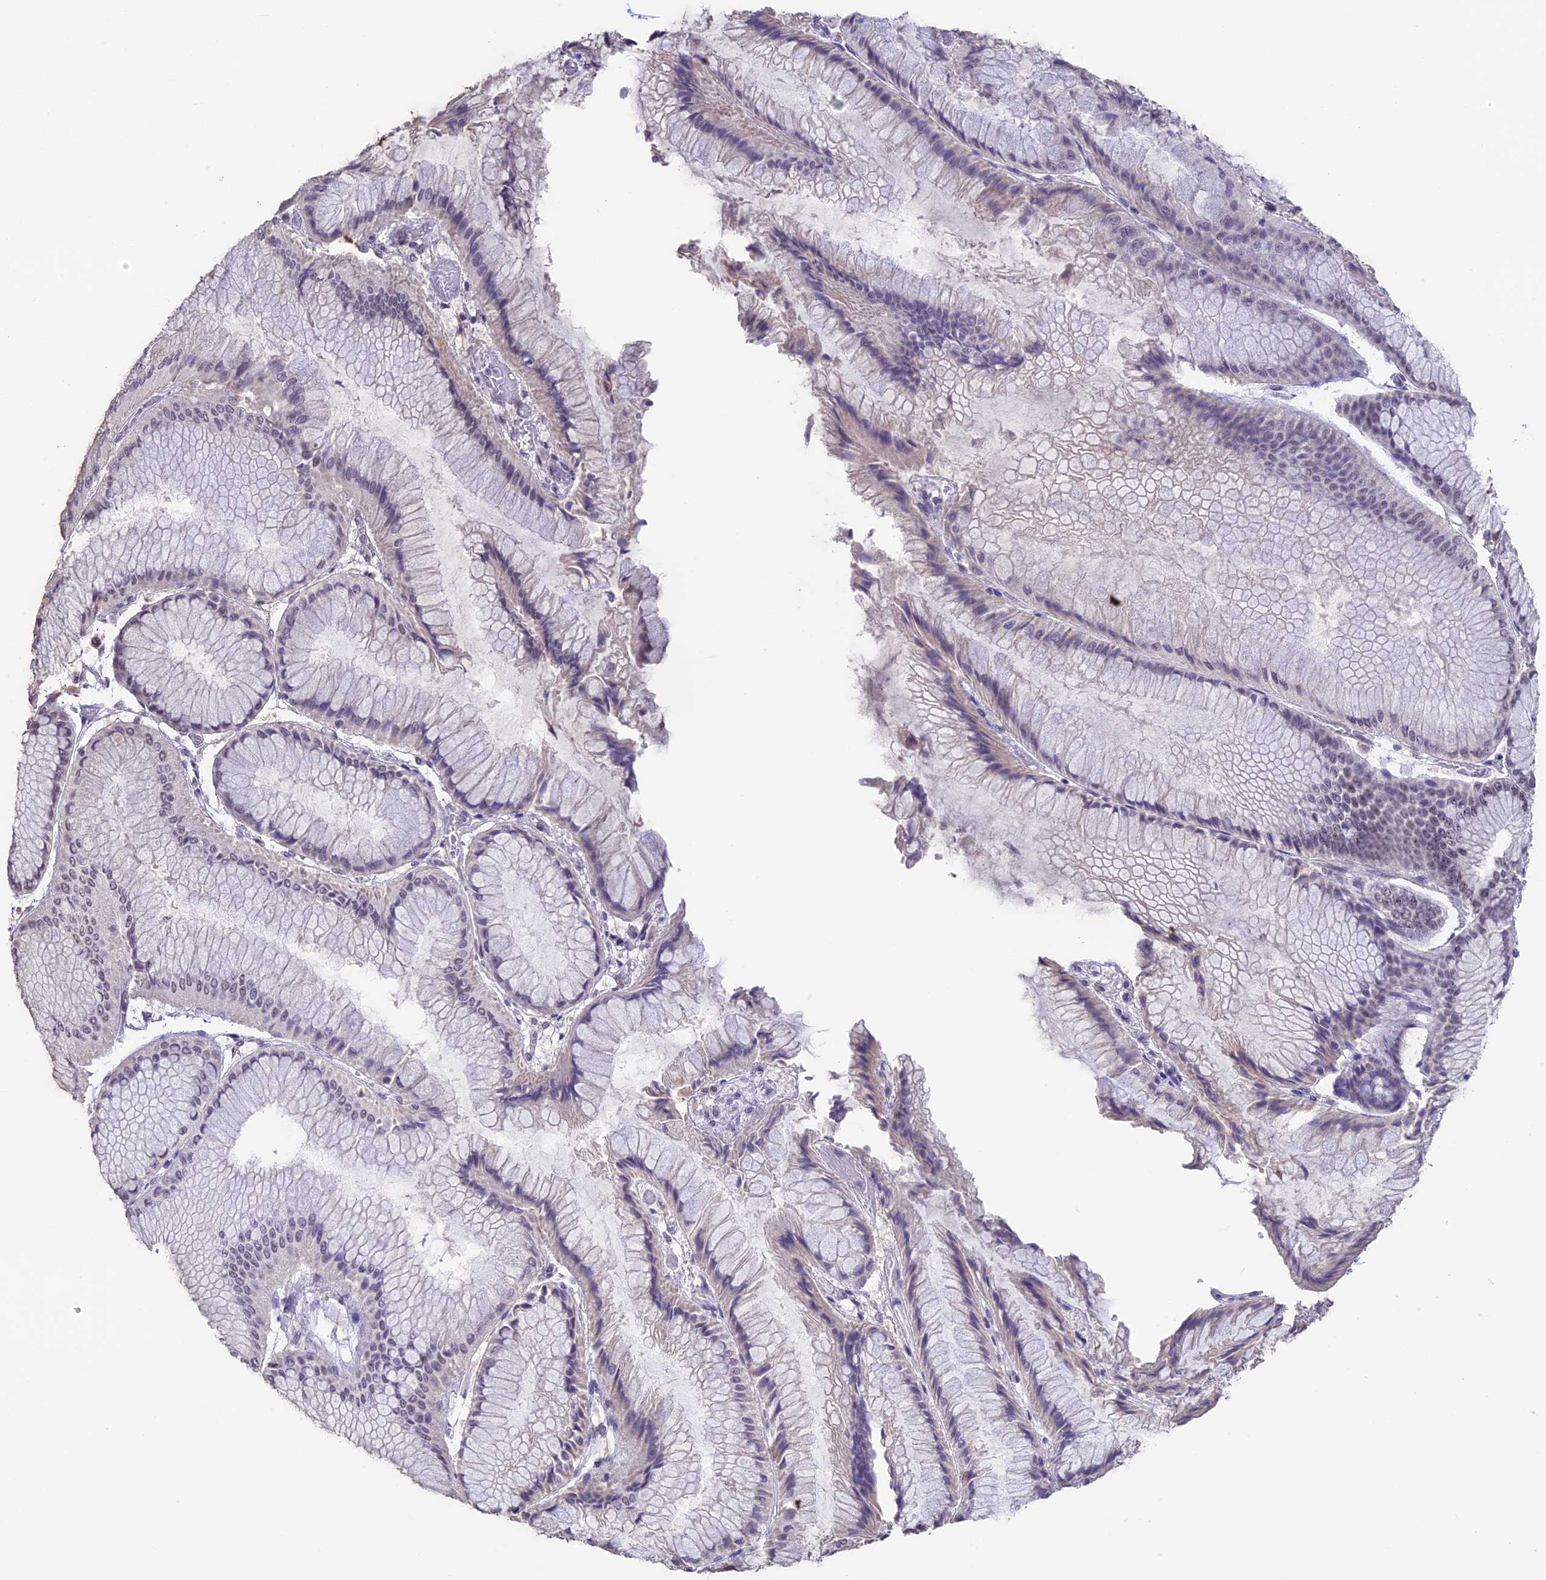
{"staining": {"intensity": "moderate", "quantity": "<25%", "location": "nuclear"}, "tissue": "stomach cancer", "cell_type": "Tumor cells", "image_type": "cancer", "snomed": [{"axis": "morphology", "description": "Normal tissue, NOS"}, {"axis": "morphology", "description": "Adenocarcinoma, NOS"}, {"axis": "topography", "description": "Lymph node"}, {"axis": "topography", "description": "Stomach"}], "caption": "Immunohistochemistry (IHC) histopathology image of neoplastic tissue: human stomach cancer (adenocarcinoma) stained using IHC exhibits low levels of moderate protein expression localized specifically in the nuclear of tumor cells, appearing as a nuclear brown color.", "gene": "SETD2", "patient": {"sex": "male", "age": 48}}